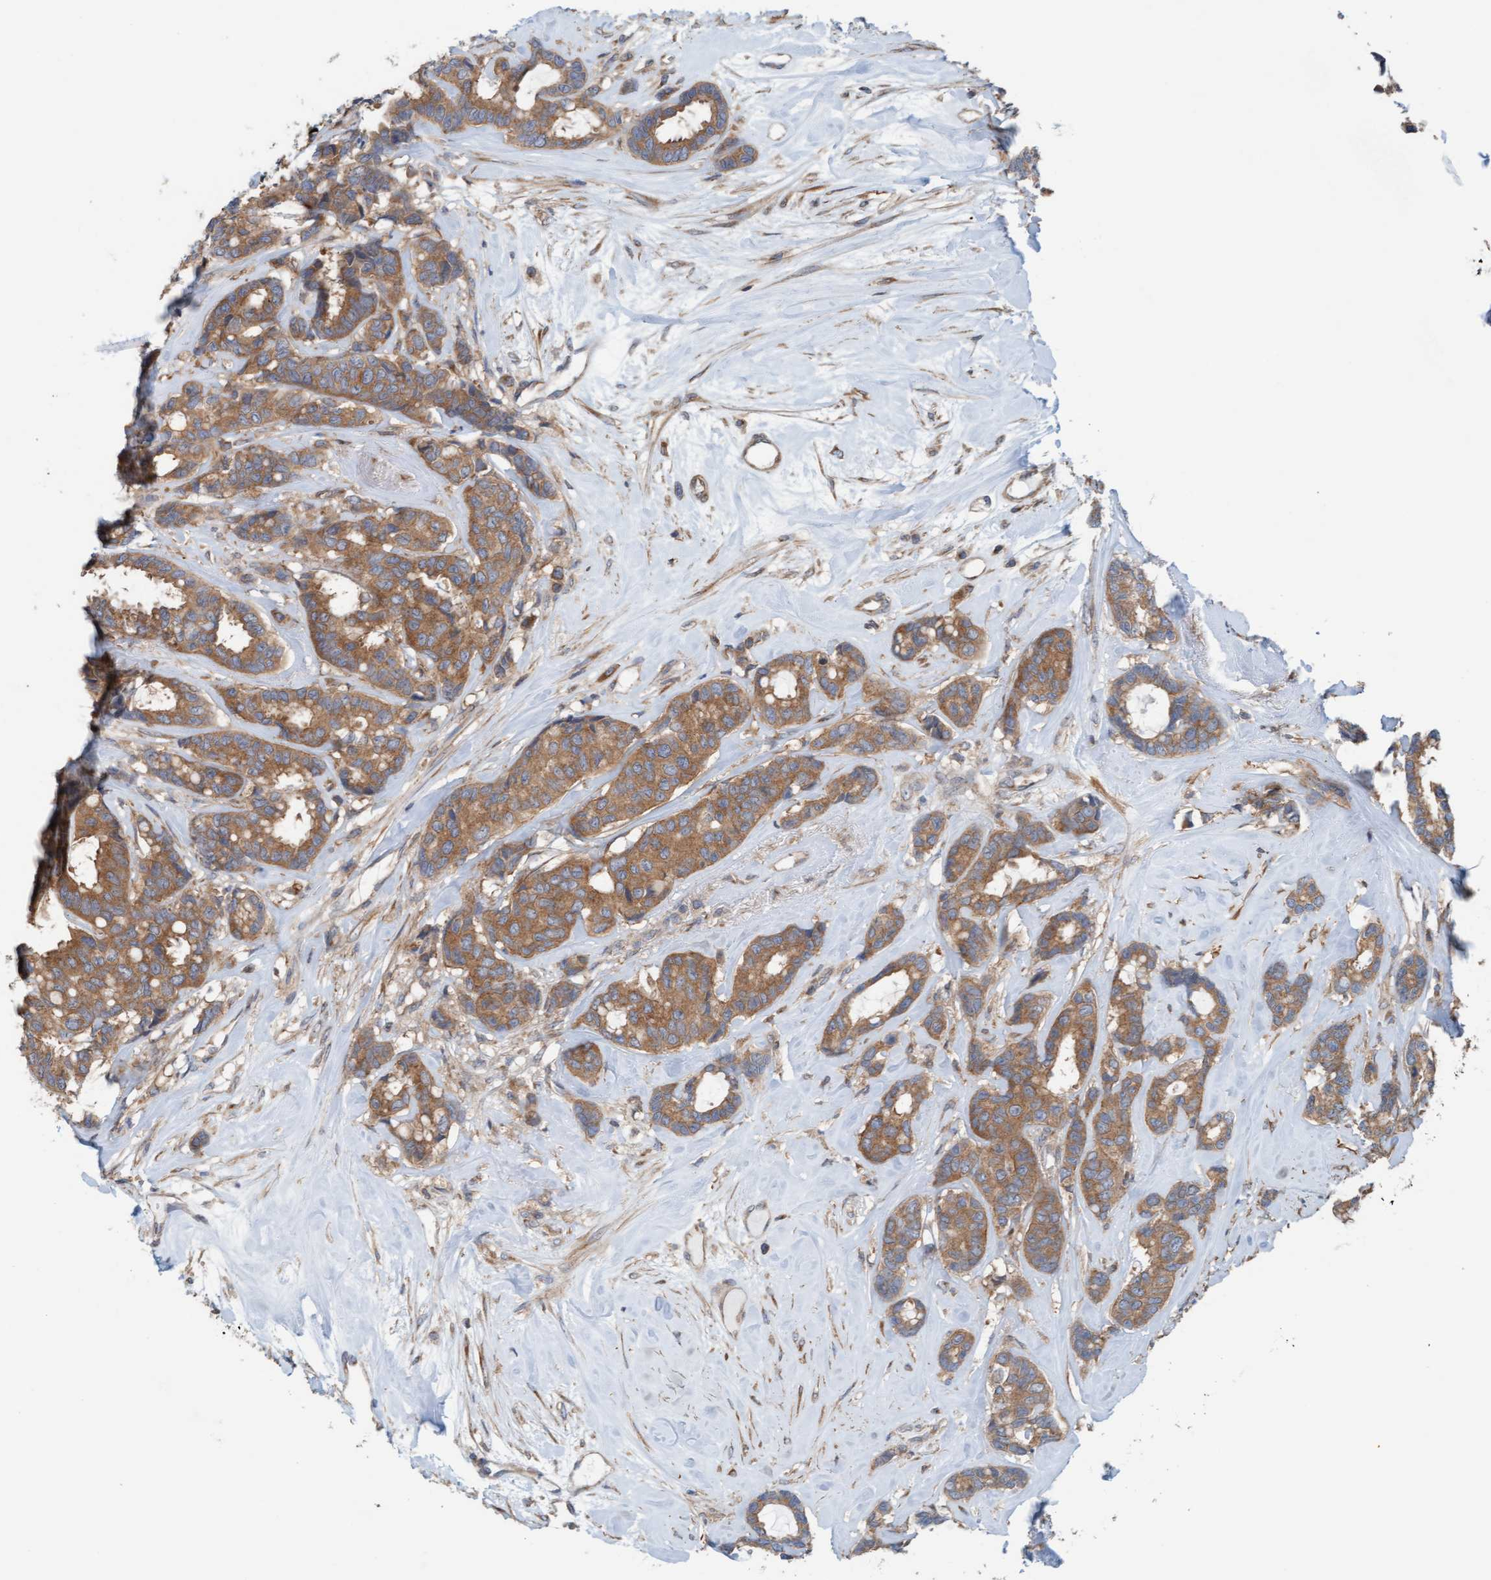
{"staining": {"intensity": "moderate", "quantity": ">75%", "location": "cytoplasmic/membranous"}, "tissue": "breast cancer", "cell_type": "Tumor cells", "image_type": "cancer", "snomed": [{"axis": "morphology", "description": "Duct carcinoma"}, {"axis": "topography", "description": "Breast"}], "caption": "A medium amount of moderate cytoplasmic/membranous staining is seen in approximately >75% of tumor cells in breast cancer (invasive ductal carcinoma) tissue. (IHC, brightfield microscopy, high magnification).", "gene": "UBAP1", "patient": {"sex": "female", "age": 87}}